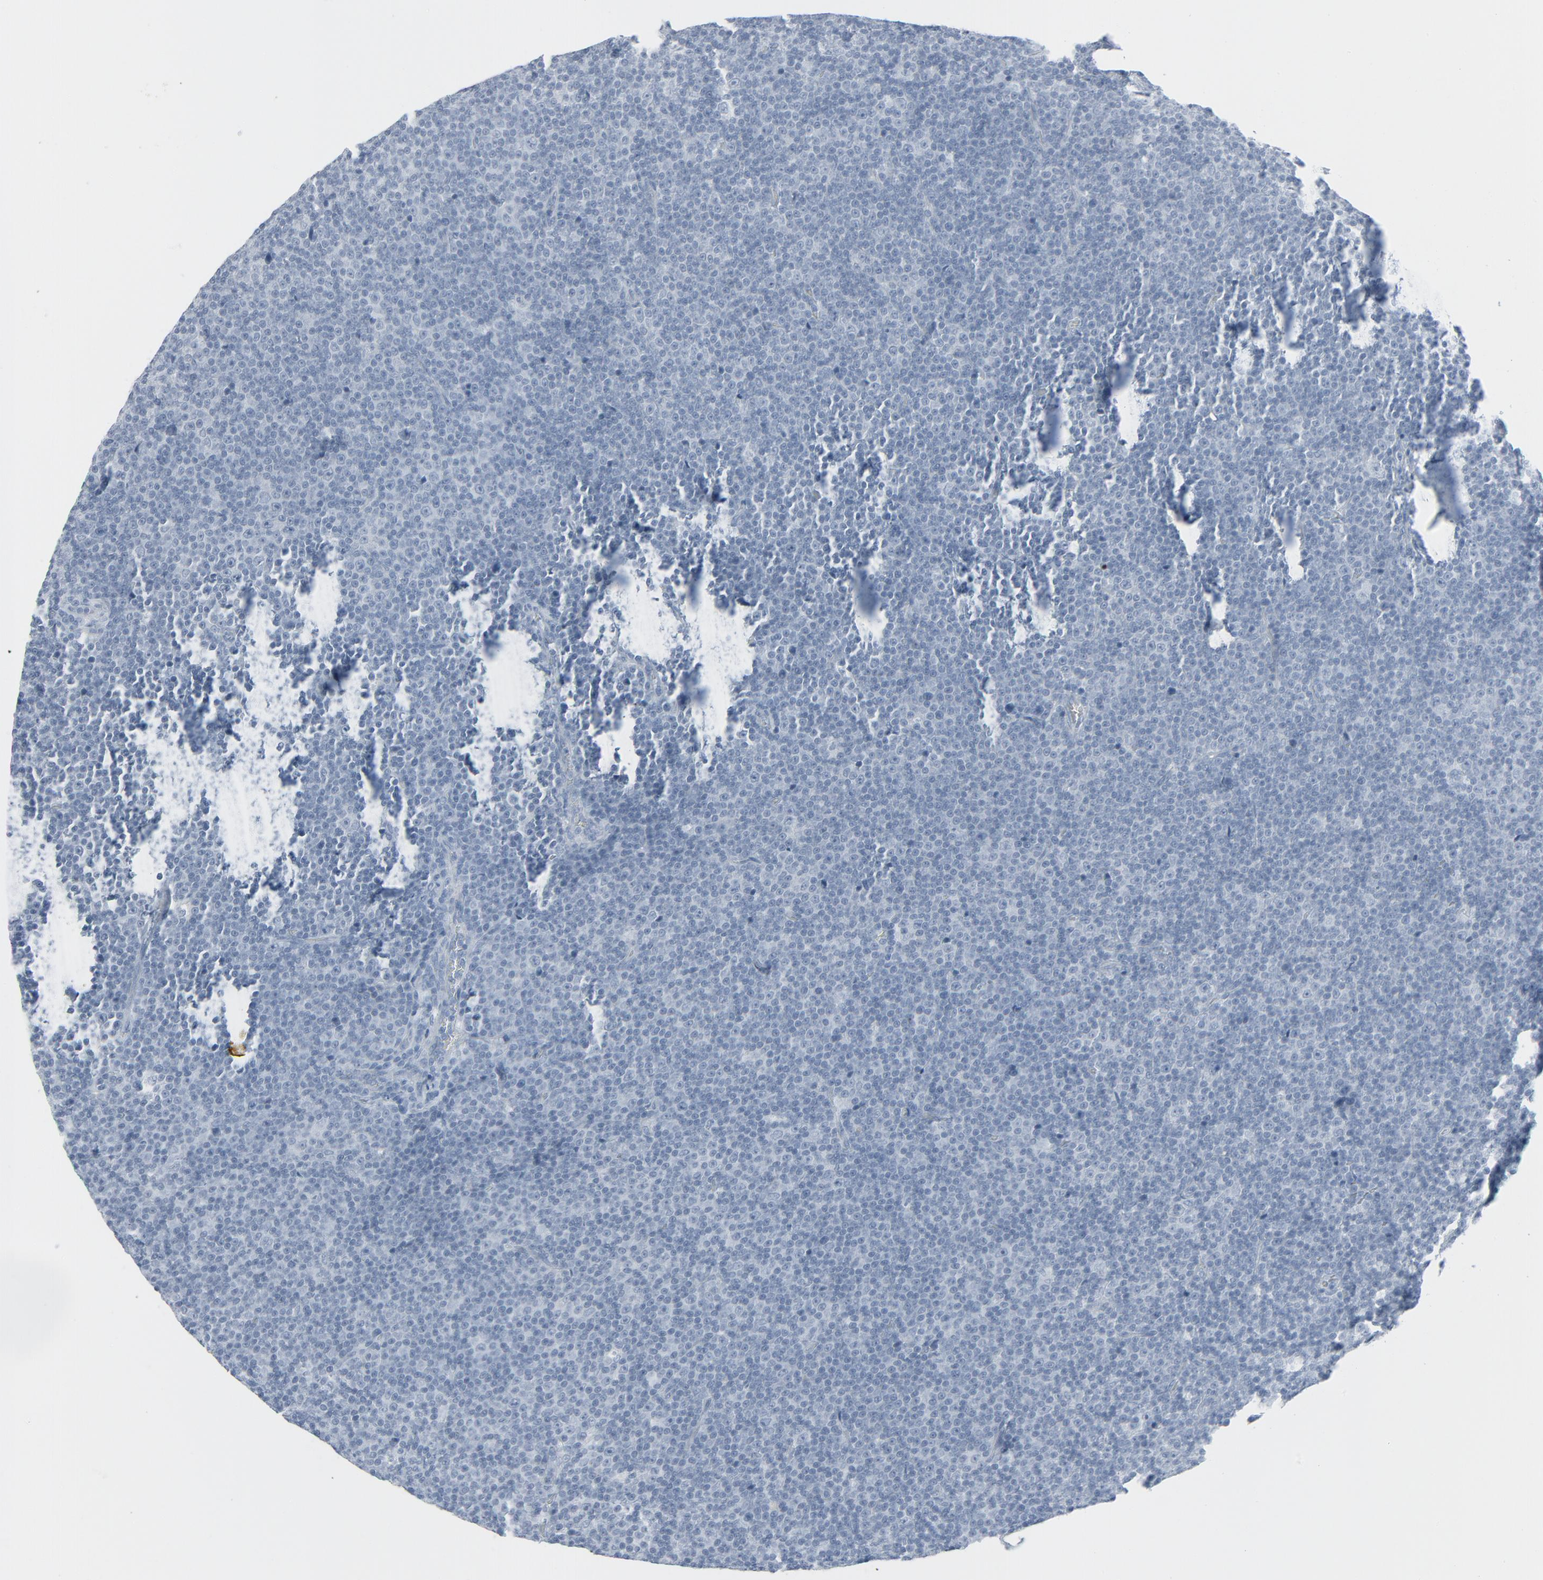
{"staining": {"intensity": "negative", "quantity": "none", "location": "none"}, "tissue": "lymphoma", "cell_type": "Tumor cells", "image_type": "cancer", "snomed": [{"axis": "morphology", "description": "Malignant lymphoma, non-Hodgkin's type, Low grade"}, {"axis": "topography", "description": "Lymph node"}], "caption": "The immunohistochemistry (IHC) micrograph has no significant staining in tumor cells of malignant lymphoma, non-Hodgkin's type (low-grade) tissue. (DAB (3,3'-diaminobenzidine) immunohistochemistry (IHC), high magnification).", "gene": "FGFR3", "patient": {"sex": "female", "age": 67}}